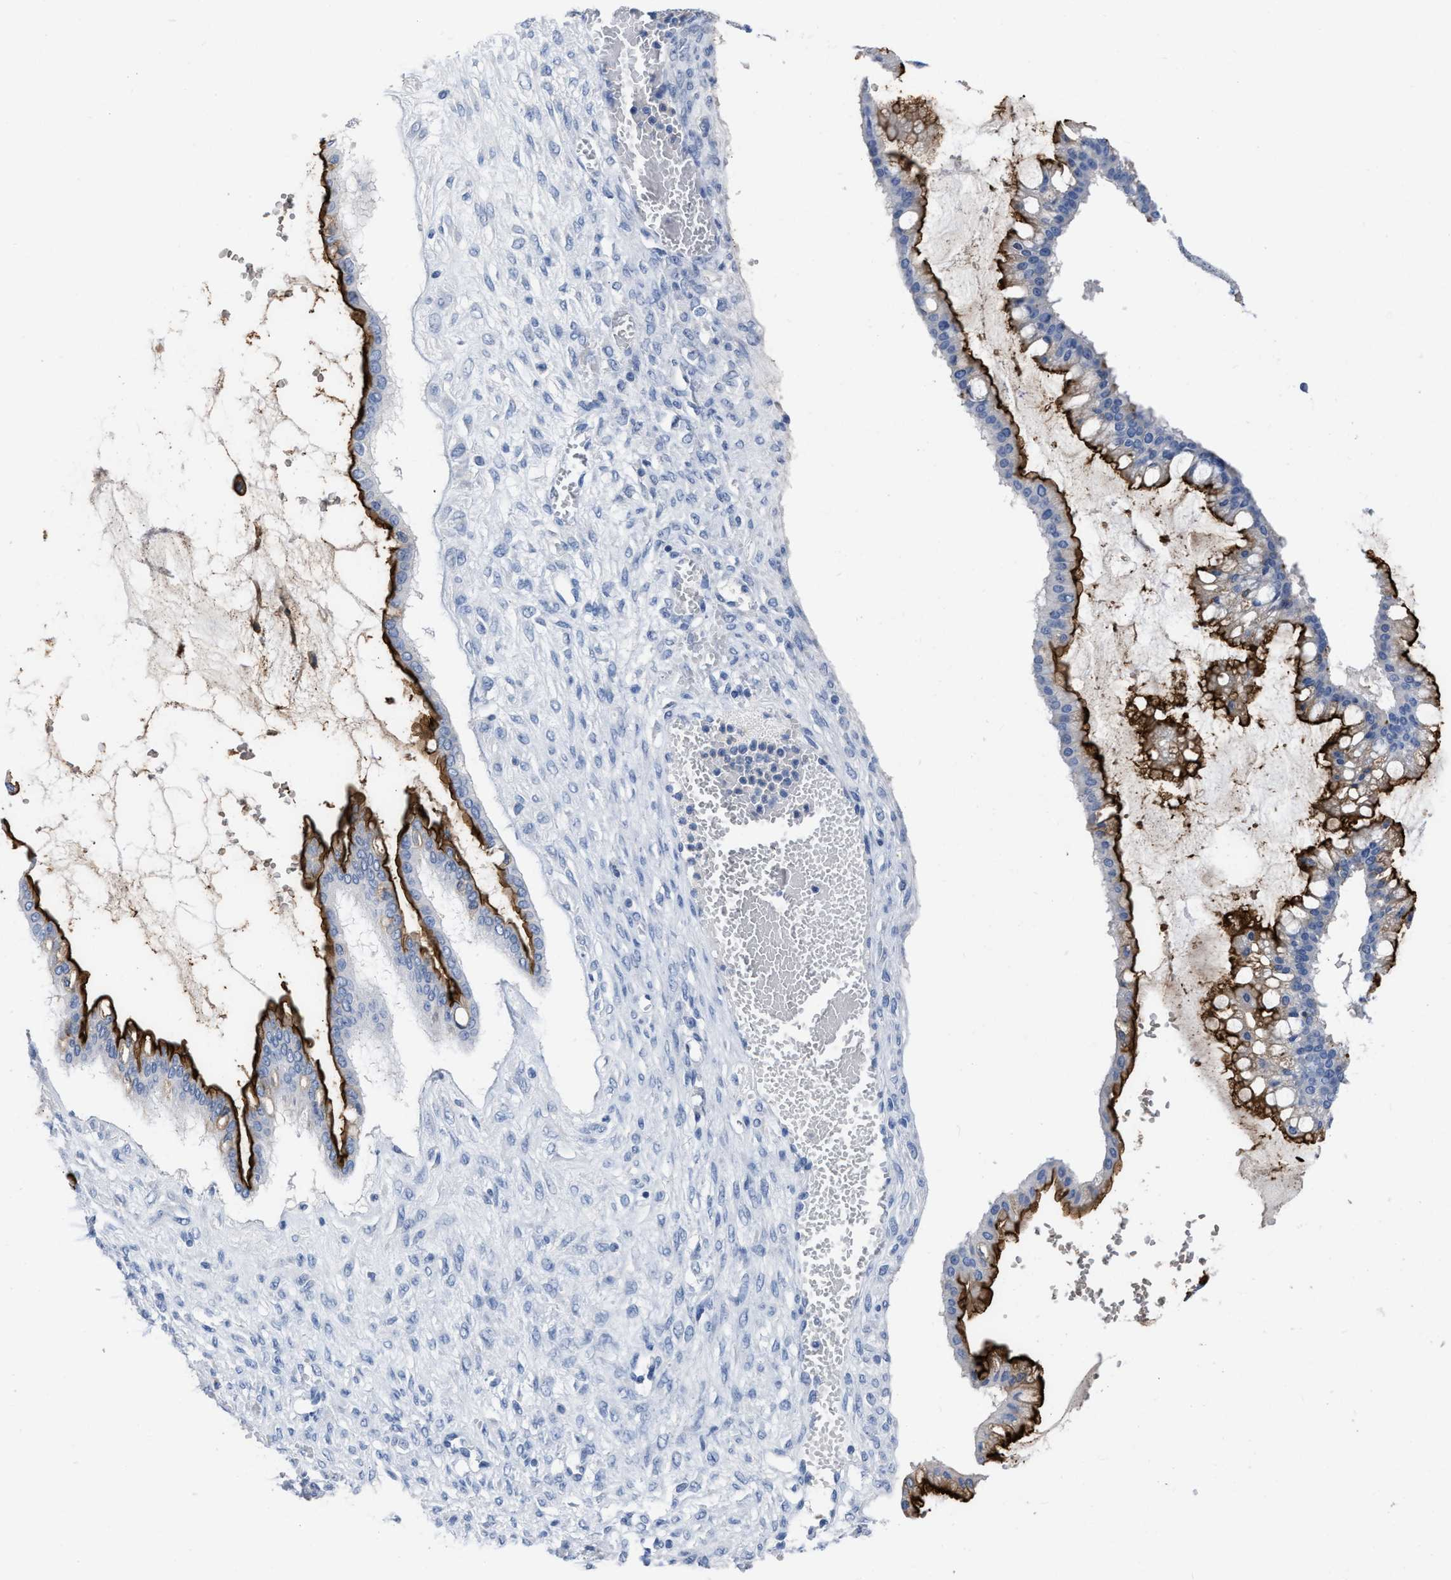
{"staining": {"intensity": "strong", "quantity": ">75%", "location": "cytoplasmic/membranous"}, "tissue": "ovarian cancer", "cell_type": "Tumor cells", "image_type": "cancer", "snomed": [{"axis": "morphology", "description": "Cystadenocarcinoma, mucinous, NOS"}, {"axis": "topography", "description": "Ovary"}], "caption": "This is an image of IHC staining of ovarian mucinous cystadenocarcinoma, which shows strong staining in the cytoplasmic/membranous of tumor cells.", "gene": "CEACAM5", "patient": {"sex": "female", "age": 73}}